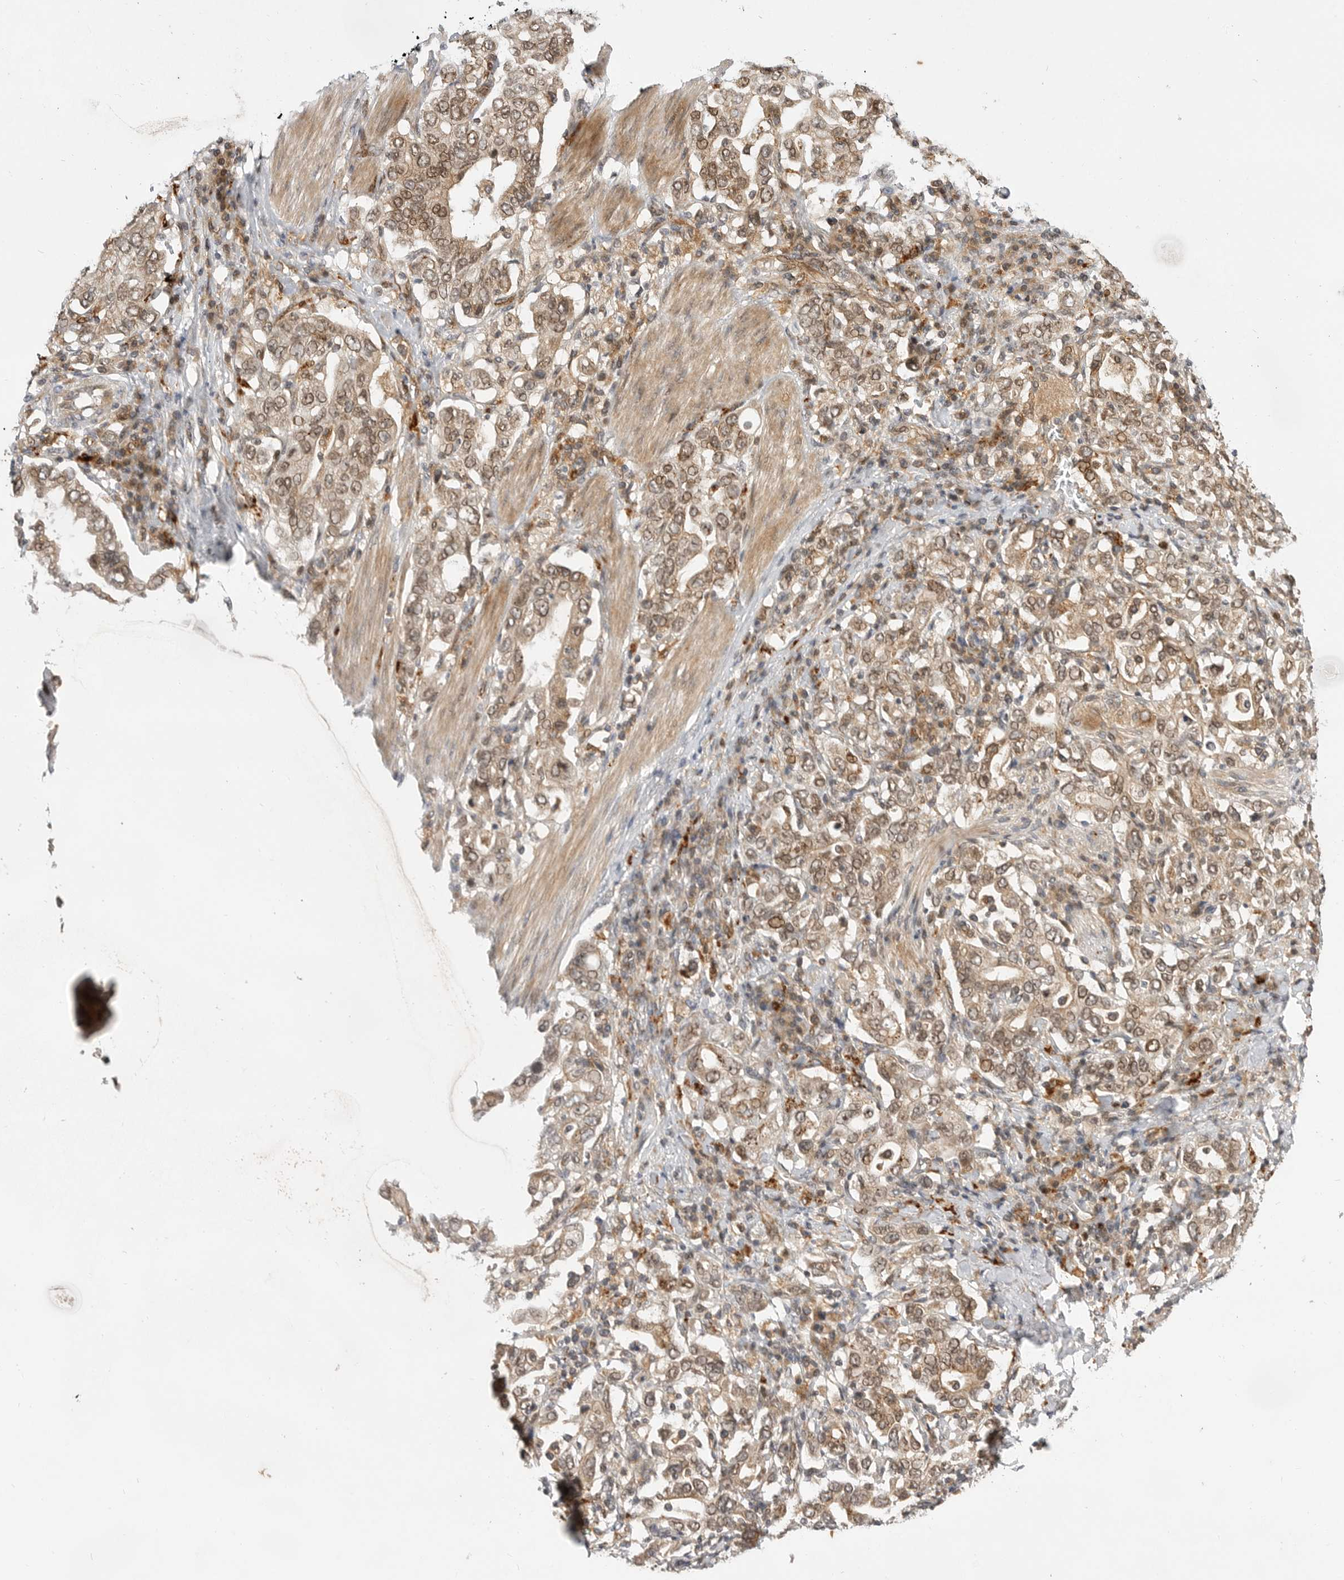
{"staining": {"intensity": "moderate", "quantity": ">75%", "location": "cytoplasmic/membranous,nuclear"}, "tissue": "stomach cancer", "cell_type": "Tumor cells", "image_type": "cancer", "snomed": [{"axis": "morphology", "description": "Adenocarcinoma, NOS"}, {"axis": "topography", "description": "Stomach, upper"}], "caption": "Brown immunohistochemical staining in human adenocarcinoma (stomach) displays moderate cytoplasmic/membranous and nuclear positivity in about >75% of tumor cells.", "gene": "CSNK1G3", "patient": {"sex": "male", "age": 62}}